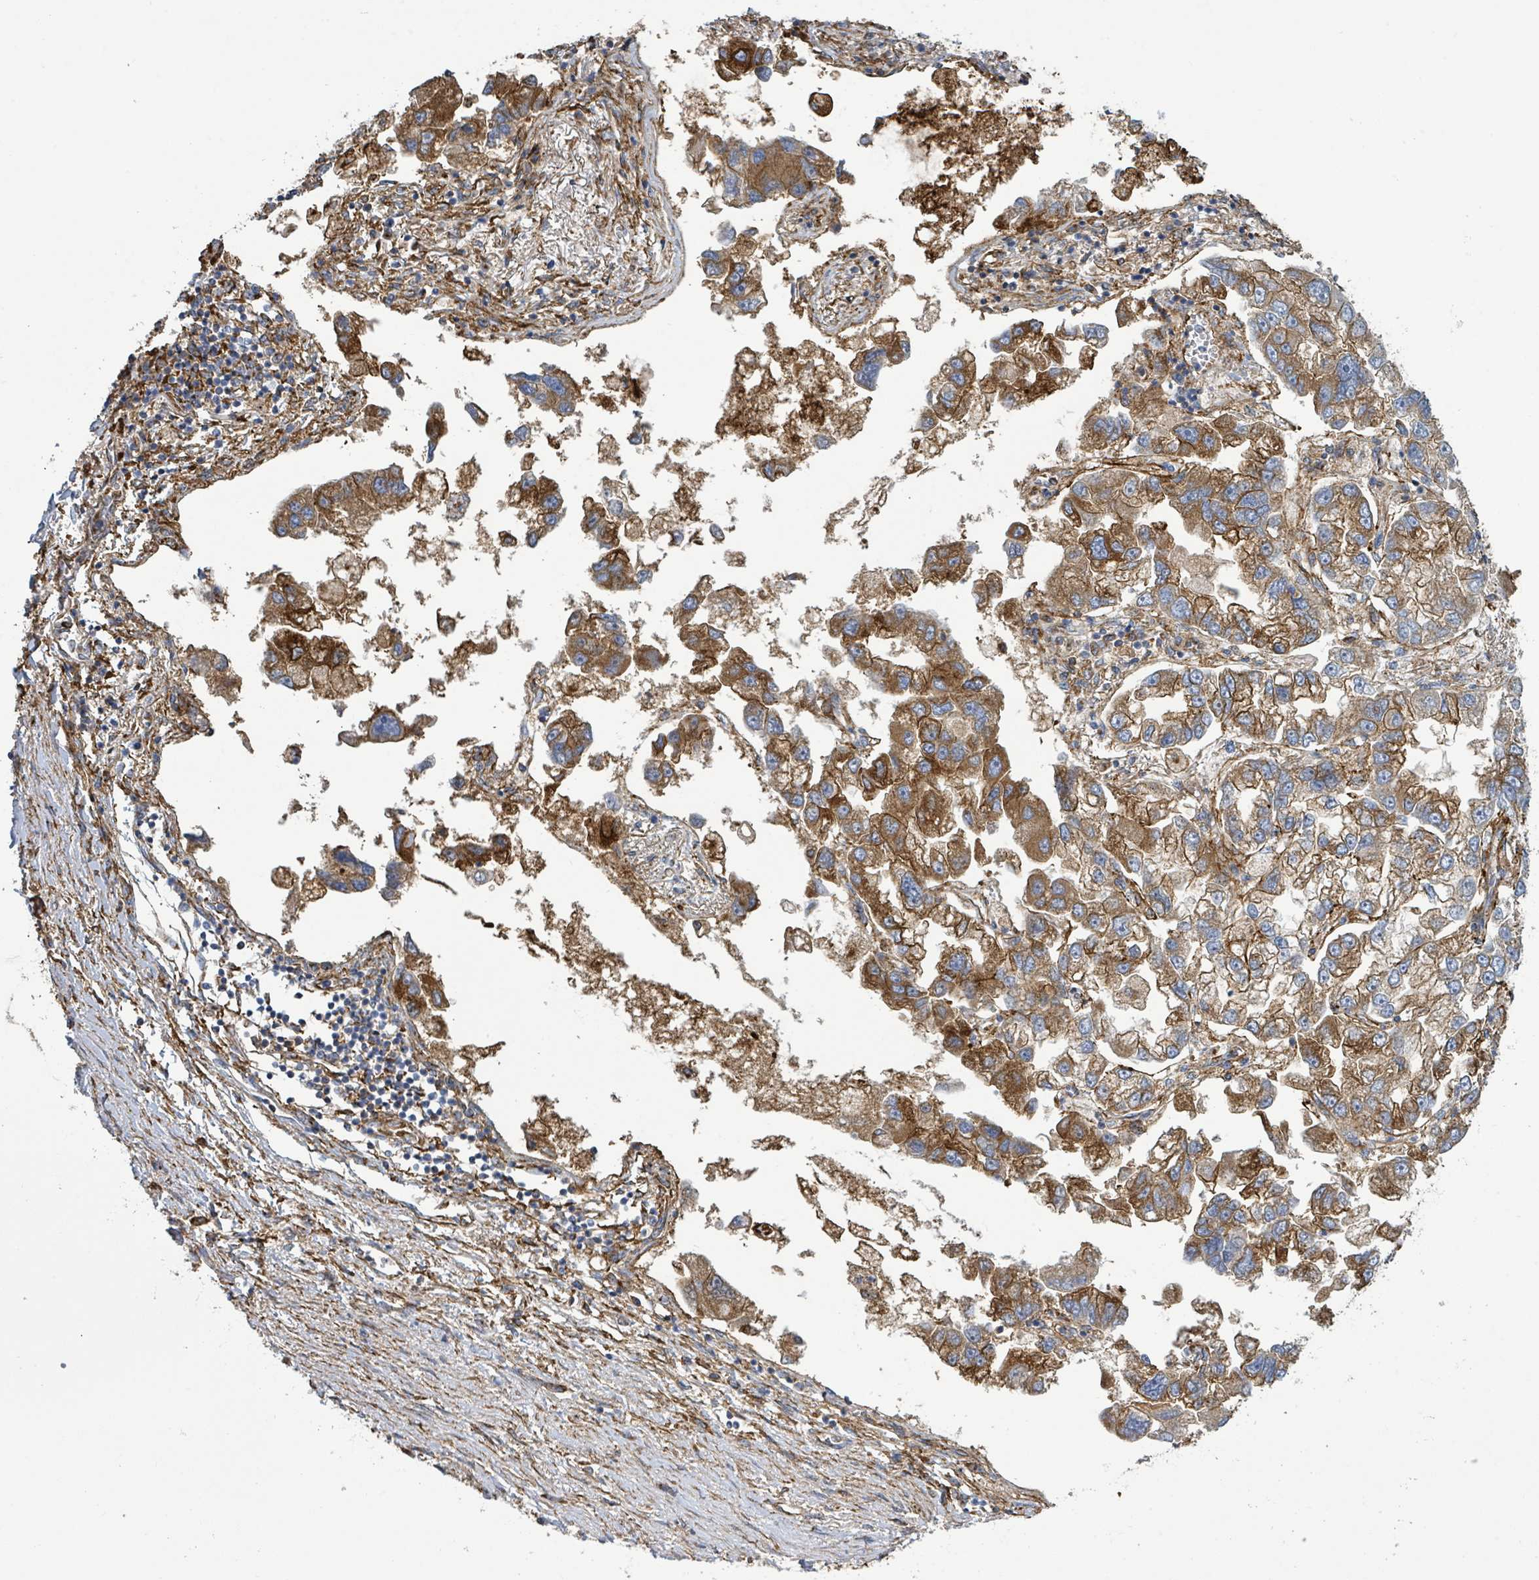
{"staining": {"intensity": "moderate", "quantity": ">75%", "location": "cytoplasmic/membranous"}, "tissue": "lung cancer", "cell_type": "Tumor cells", "image_type": "cancer", "snomed": [{"axis": "morphology", "description": "Adenocarcinoma, NOS"}, {"axis": "topography", "description": "Lung"}], "caption": "Immunohistochemistry (IHC) image of adenocarcinoma (lung) stained for a protein (brown), which demonstrates medium levels of moderate cytoplasmic/membranous positivity in approximately >75% of tumor cells.", "gene": "EGFL7", "patient": {"sex": "female", "age": 54}}